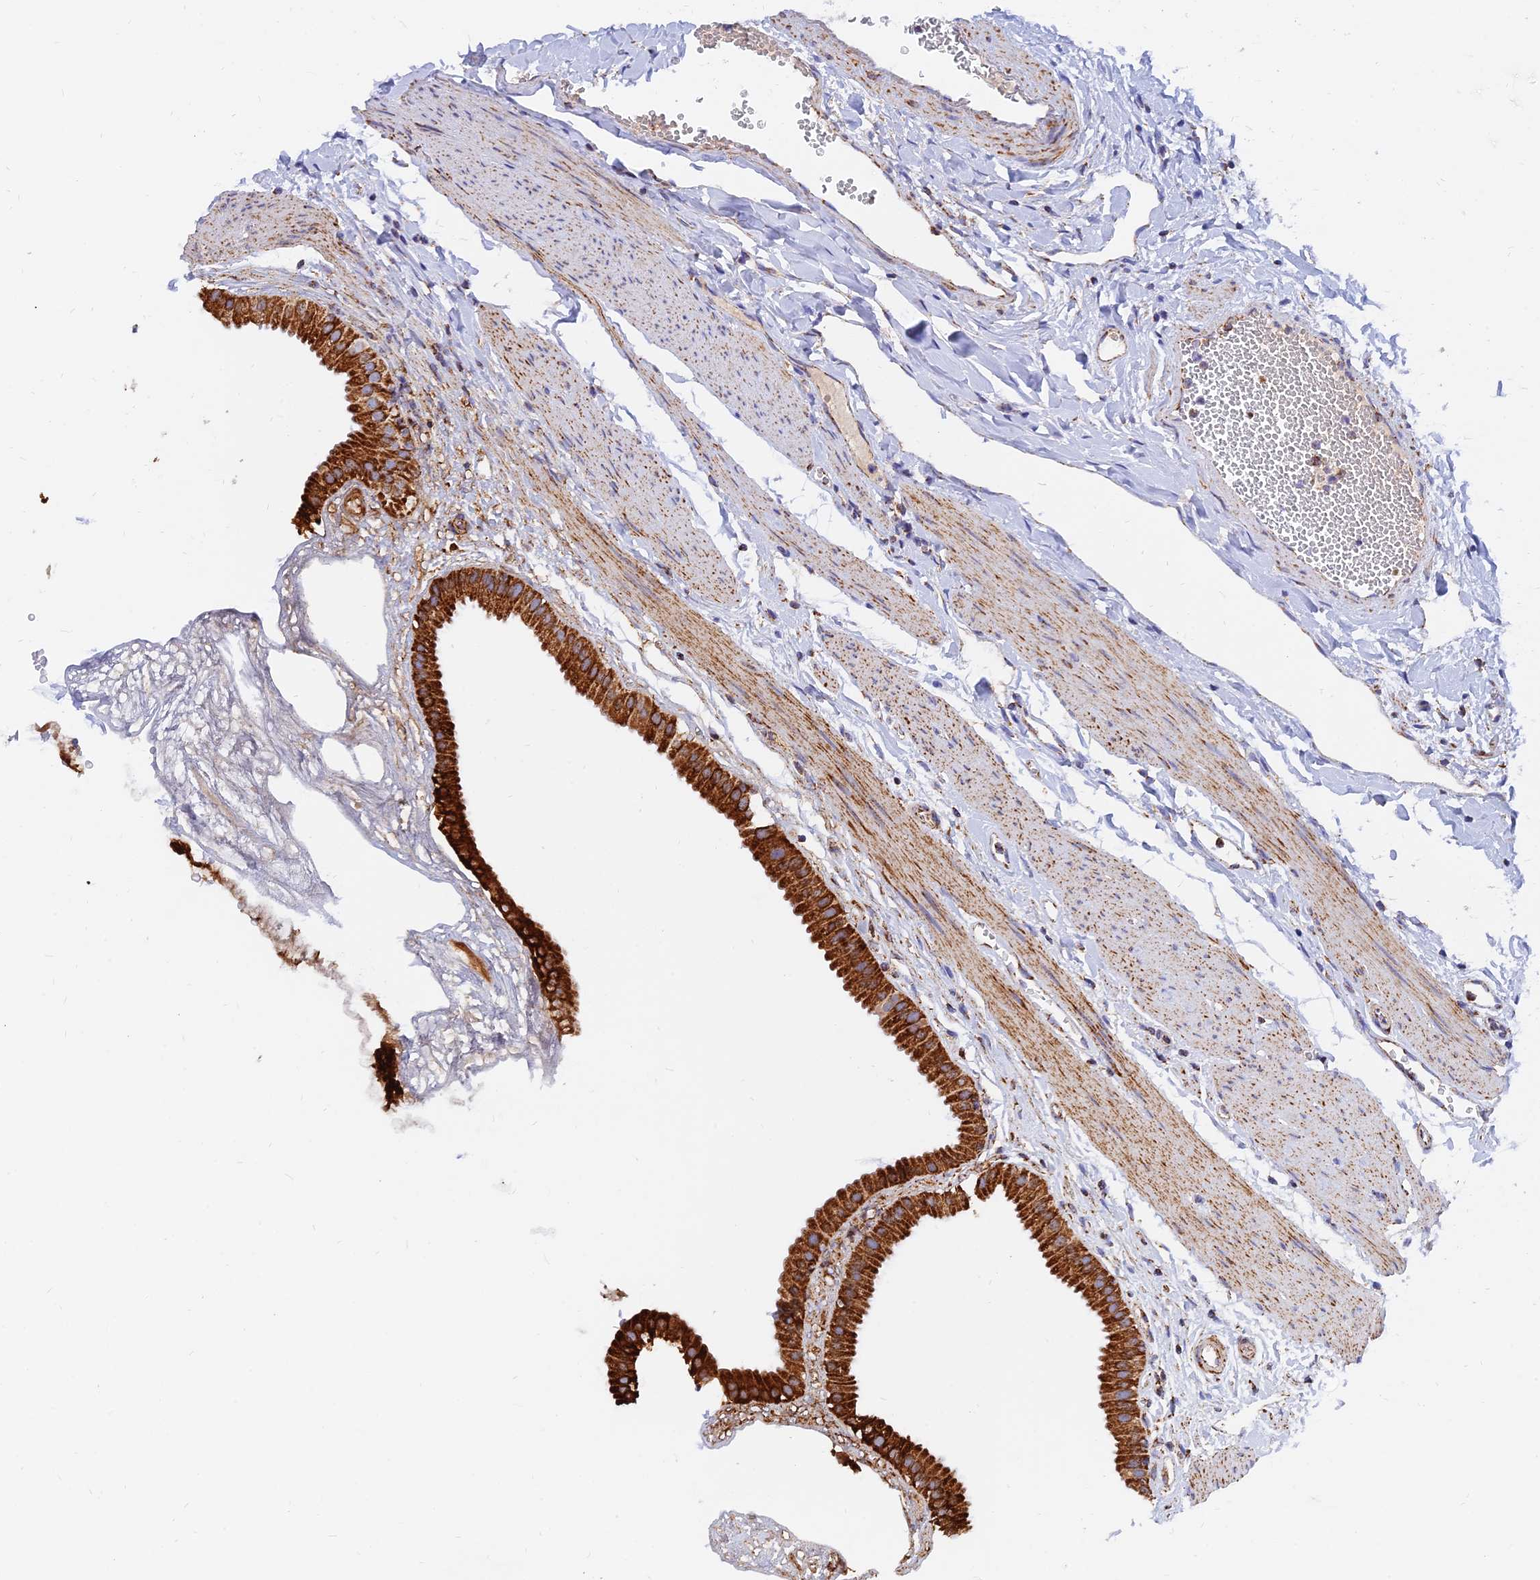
{"staining": {"intensity": "strong", "quantity": ">75%", "location": "cytoplasmic/membranous"}, "tissue": "gallbladder", "cell_type": "Glandular cells", "image_type": "normal", "snomed": [{"axis": "morphology", "description": "Normal tissue, NOS"}, {"axis": "topography", "description": "Gallbladder"}], "caption": "The immunohistochemical stain shows strong cytoplasmic/membranous expression in glandular cells of benign gallbladder.", "gene": "NDUFB6", "patient": {"sex": "female", "age": 64}}